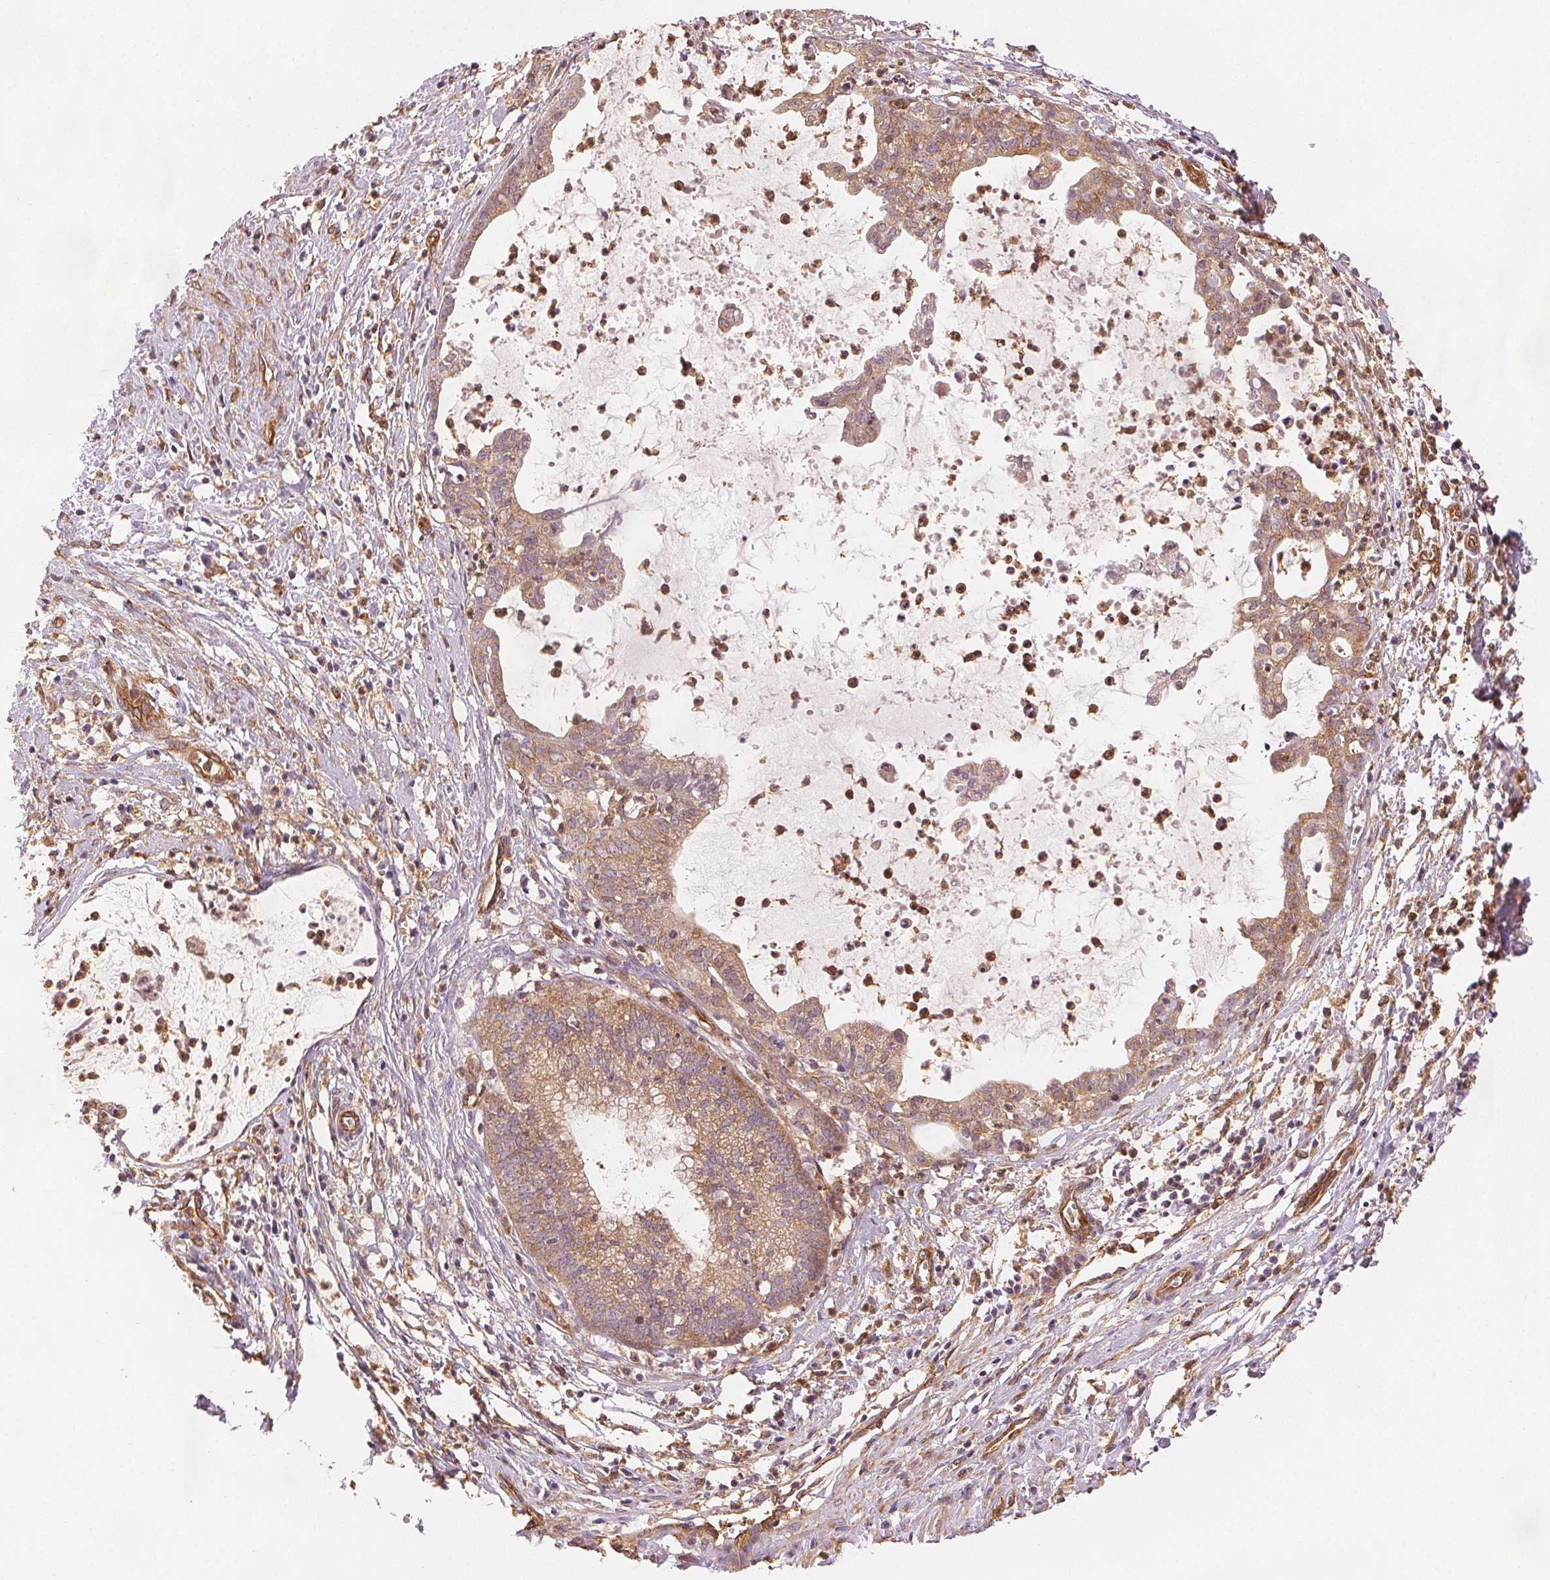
{"staining": {"intensity": "moderate", "quantity": ">75%", "location": "cytoplasmic/membranous"}, "tissue": "cervical cancer", "cell_type": "Tumor cells", "image_type": "cancer", "snomed": [{"axis": "morphology", "description": "Normal tissue, NOS"}, {"axis": "morphology", "description": "Adenocarcinoma, NOS"}, {"axis": "topography", "description": "Cervix"}], "caption": "Cervical cancer (adenocarcinoma) stained with DAB immunohistochemistry demonstrates medium levels of moderate cytoplasmic/membranous expression in about >75% of tumor cells.", "gene": "DIAPH2", "patient": {"sex": "female", "age": 38}}